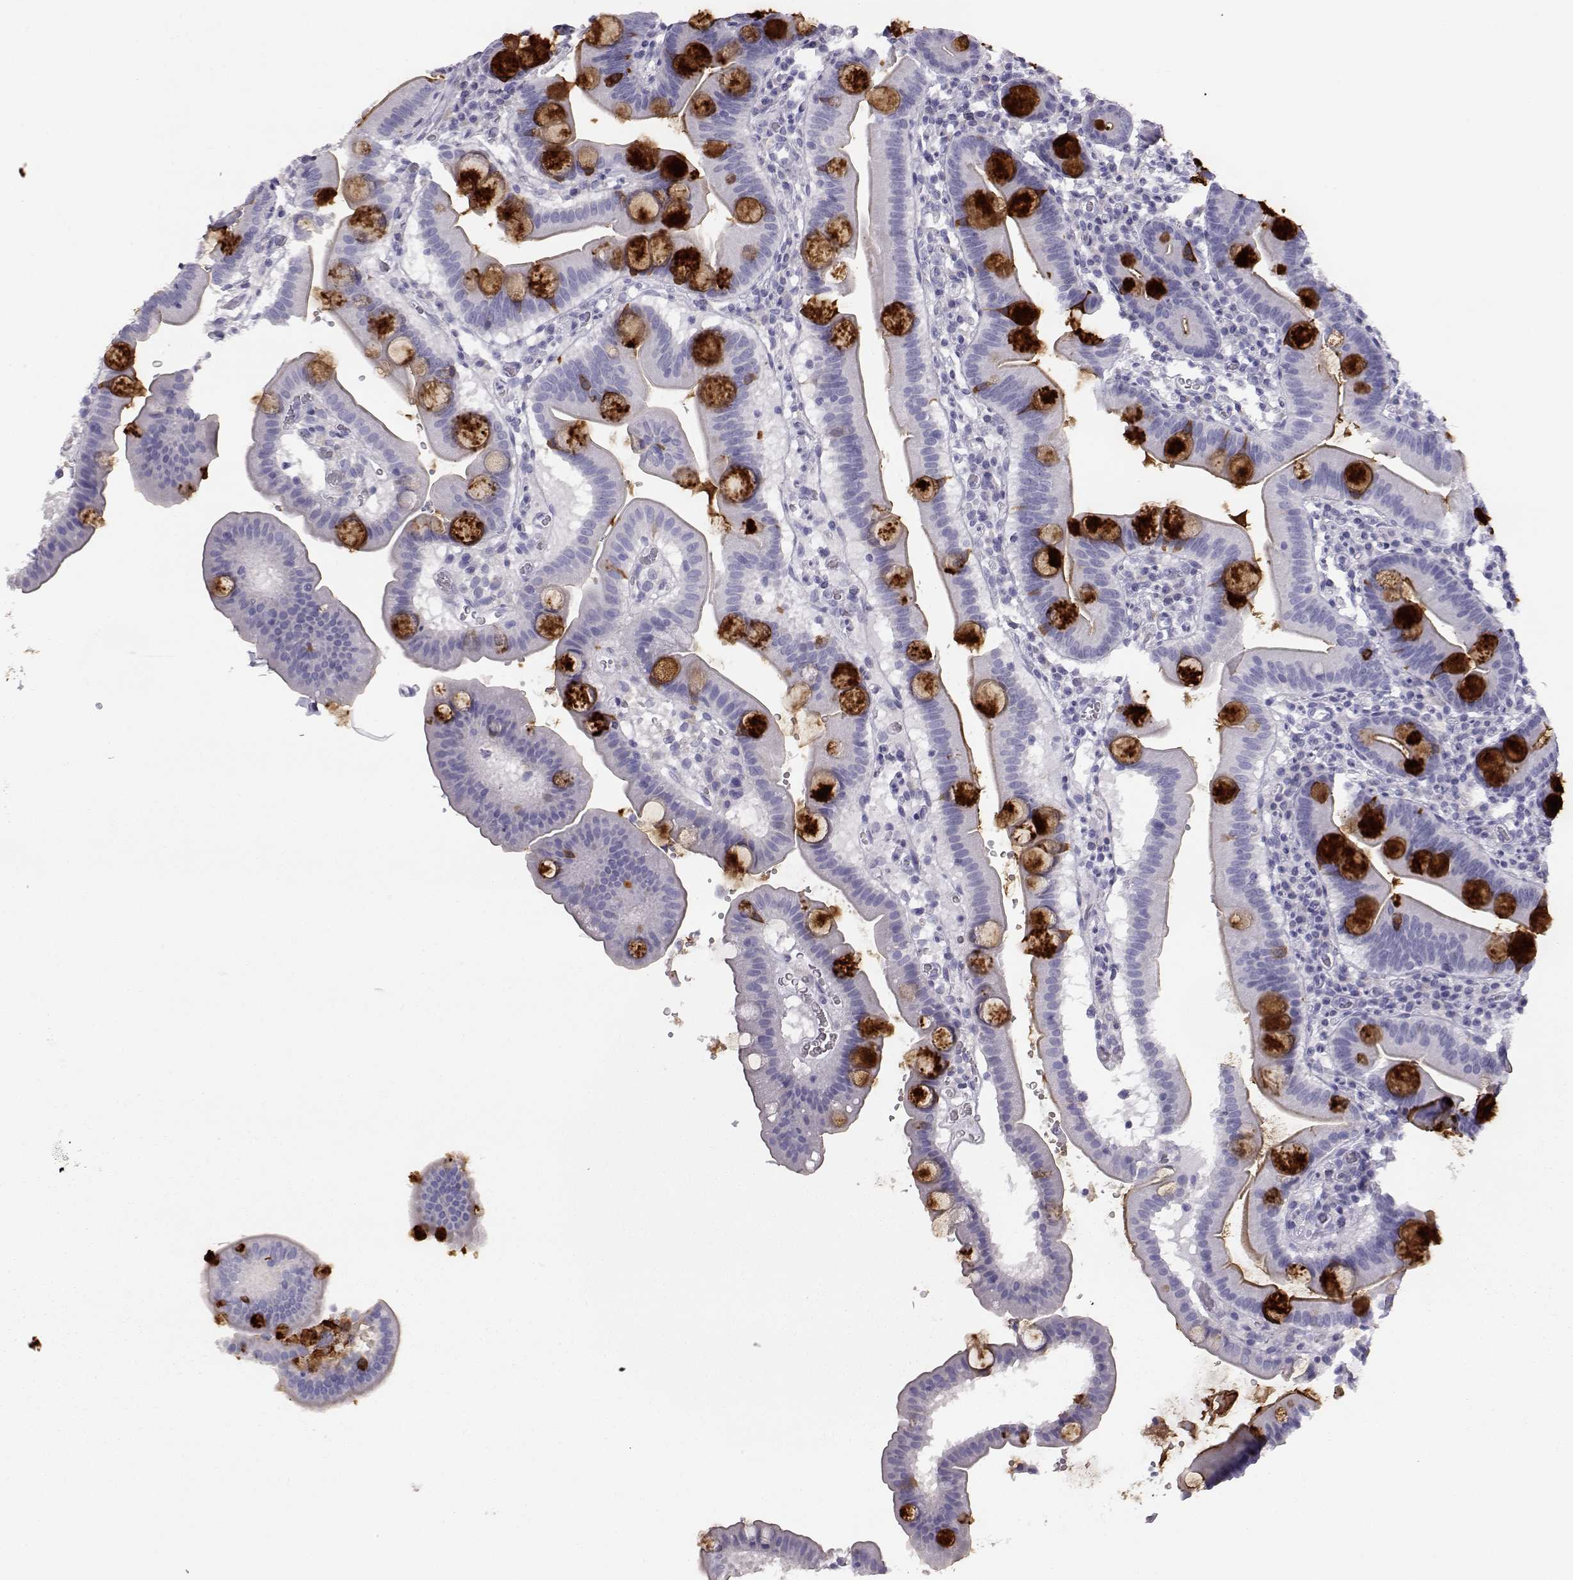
{"staining": {"intensity": "strong", "quantity": "<25%", "location": "cytoplasmic/membranous"}, "tissue": "duodenum", "cell_type": "Glandular cells", "image_type": "normal", "snomed": [{"axis": "morphology", "description": "Normal tissue, NOS"}, {"axis": "topography", "description": "Duodenum"}], "caption": "A brown stain highlights strong cytoplasmic/membranous staining of a protein in glandular cells of normal duodenum. The staining was performed using DAB (3,3'-diaminobenzidine), with brown indicating positive protein expression. Nuclei are stained blue with hematoxylin.", "gene": "ITLN1", "patient": {"sex": "male", "age": 59}}